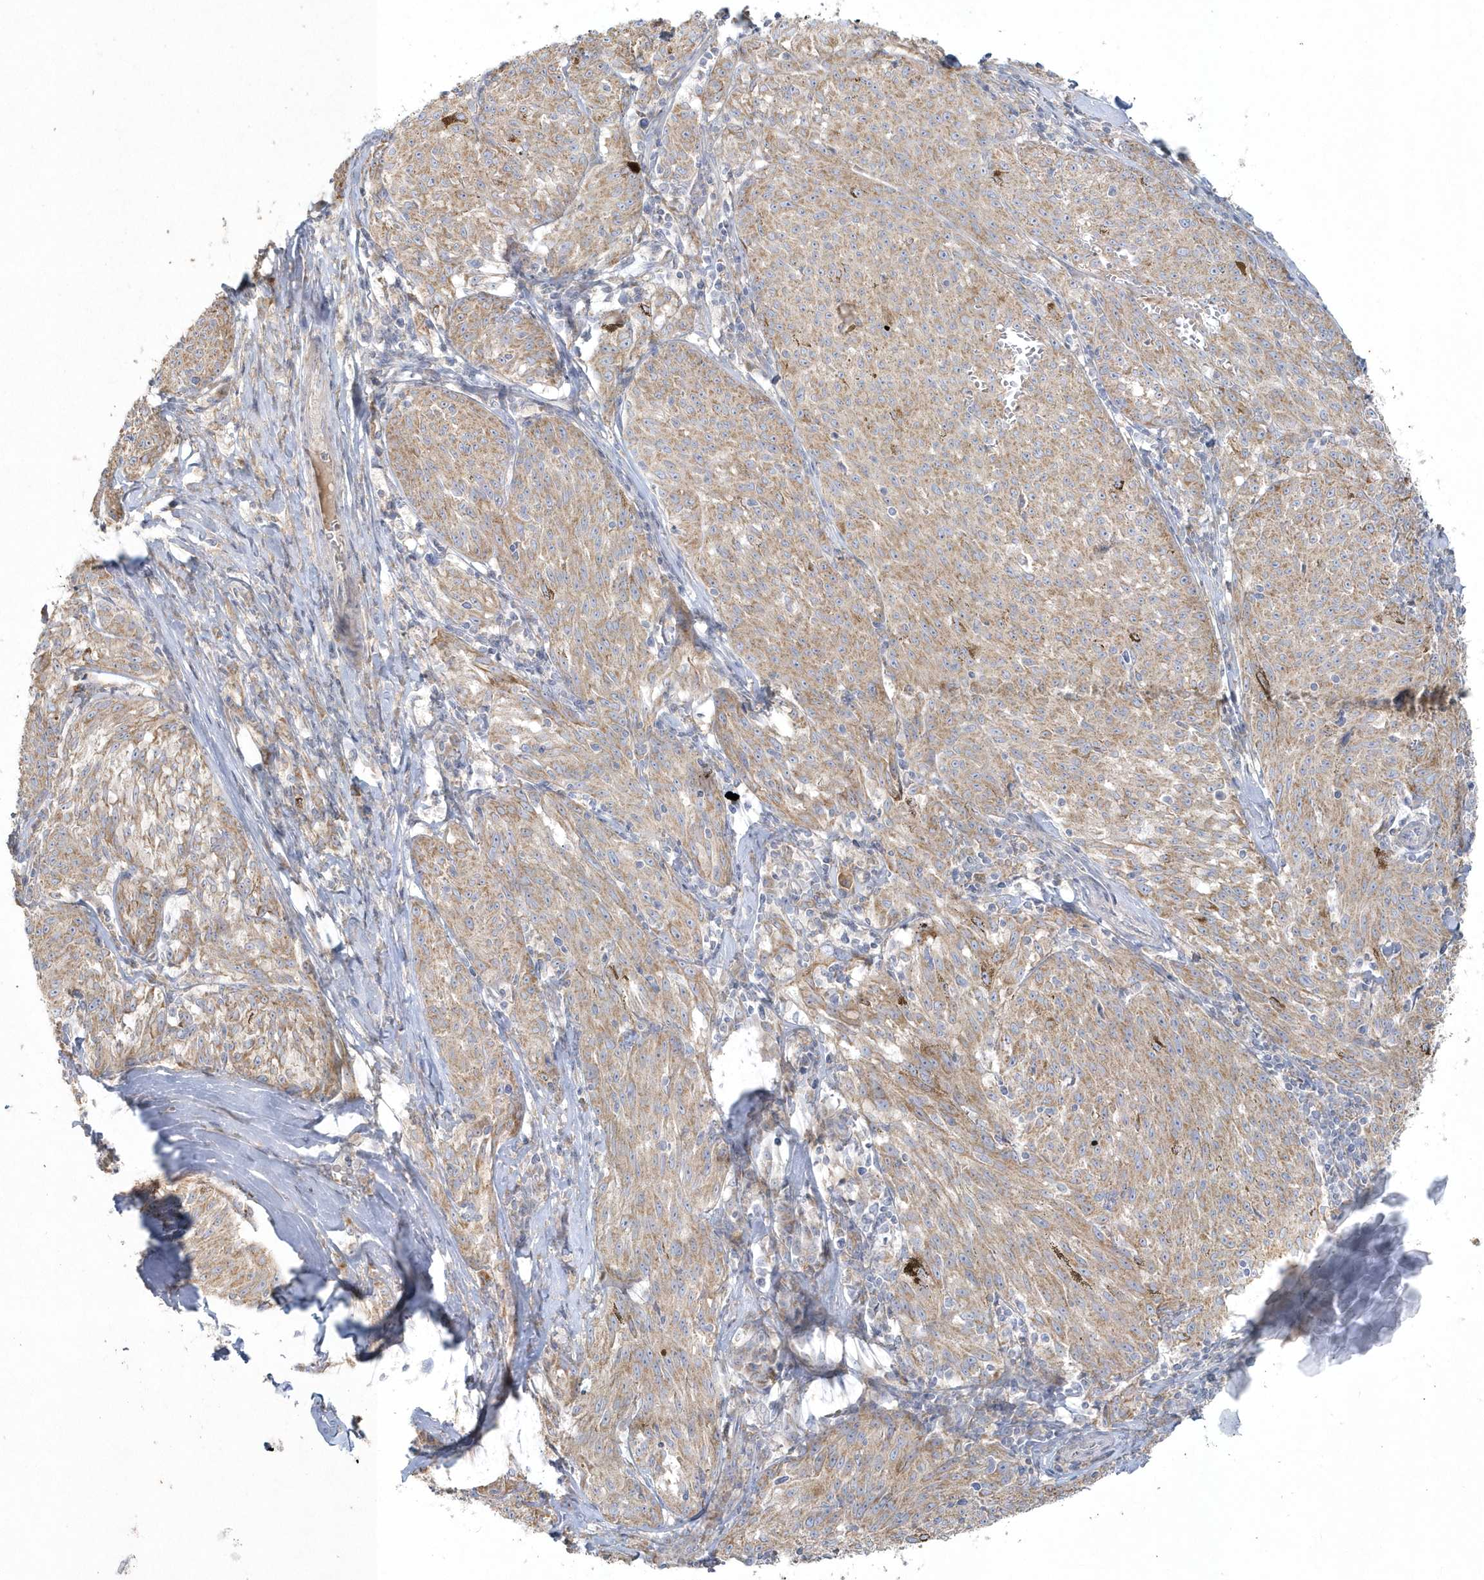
{"staining": {"intensity": "weak", "quantity": ">75%", "location": "cytoplasmic/membranous"}, "tissue": "melanoma", "cell_type": "Tumor cells", "image_type": "cancer", "snomed": [{"axis": "morphology", "description": "Malignant melanoma, NOS"}, {"axis": "topography", "description": "Skin"}], "caption": "Tumor cells demonstrate weak cytoplasmic/membranous staining in approximately >75% of cells in melanoma.", "gene": "BLTP3A", "patient": {"sex": "female", "age": 72}}